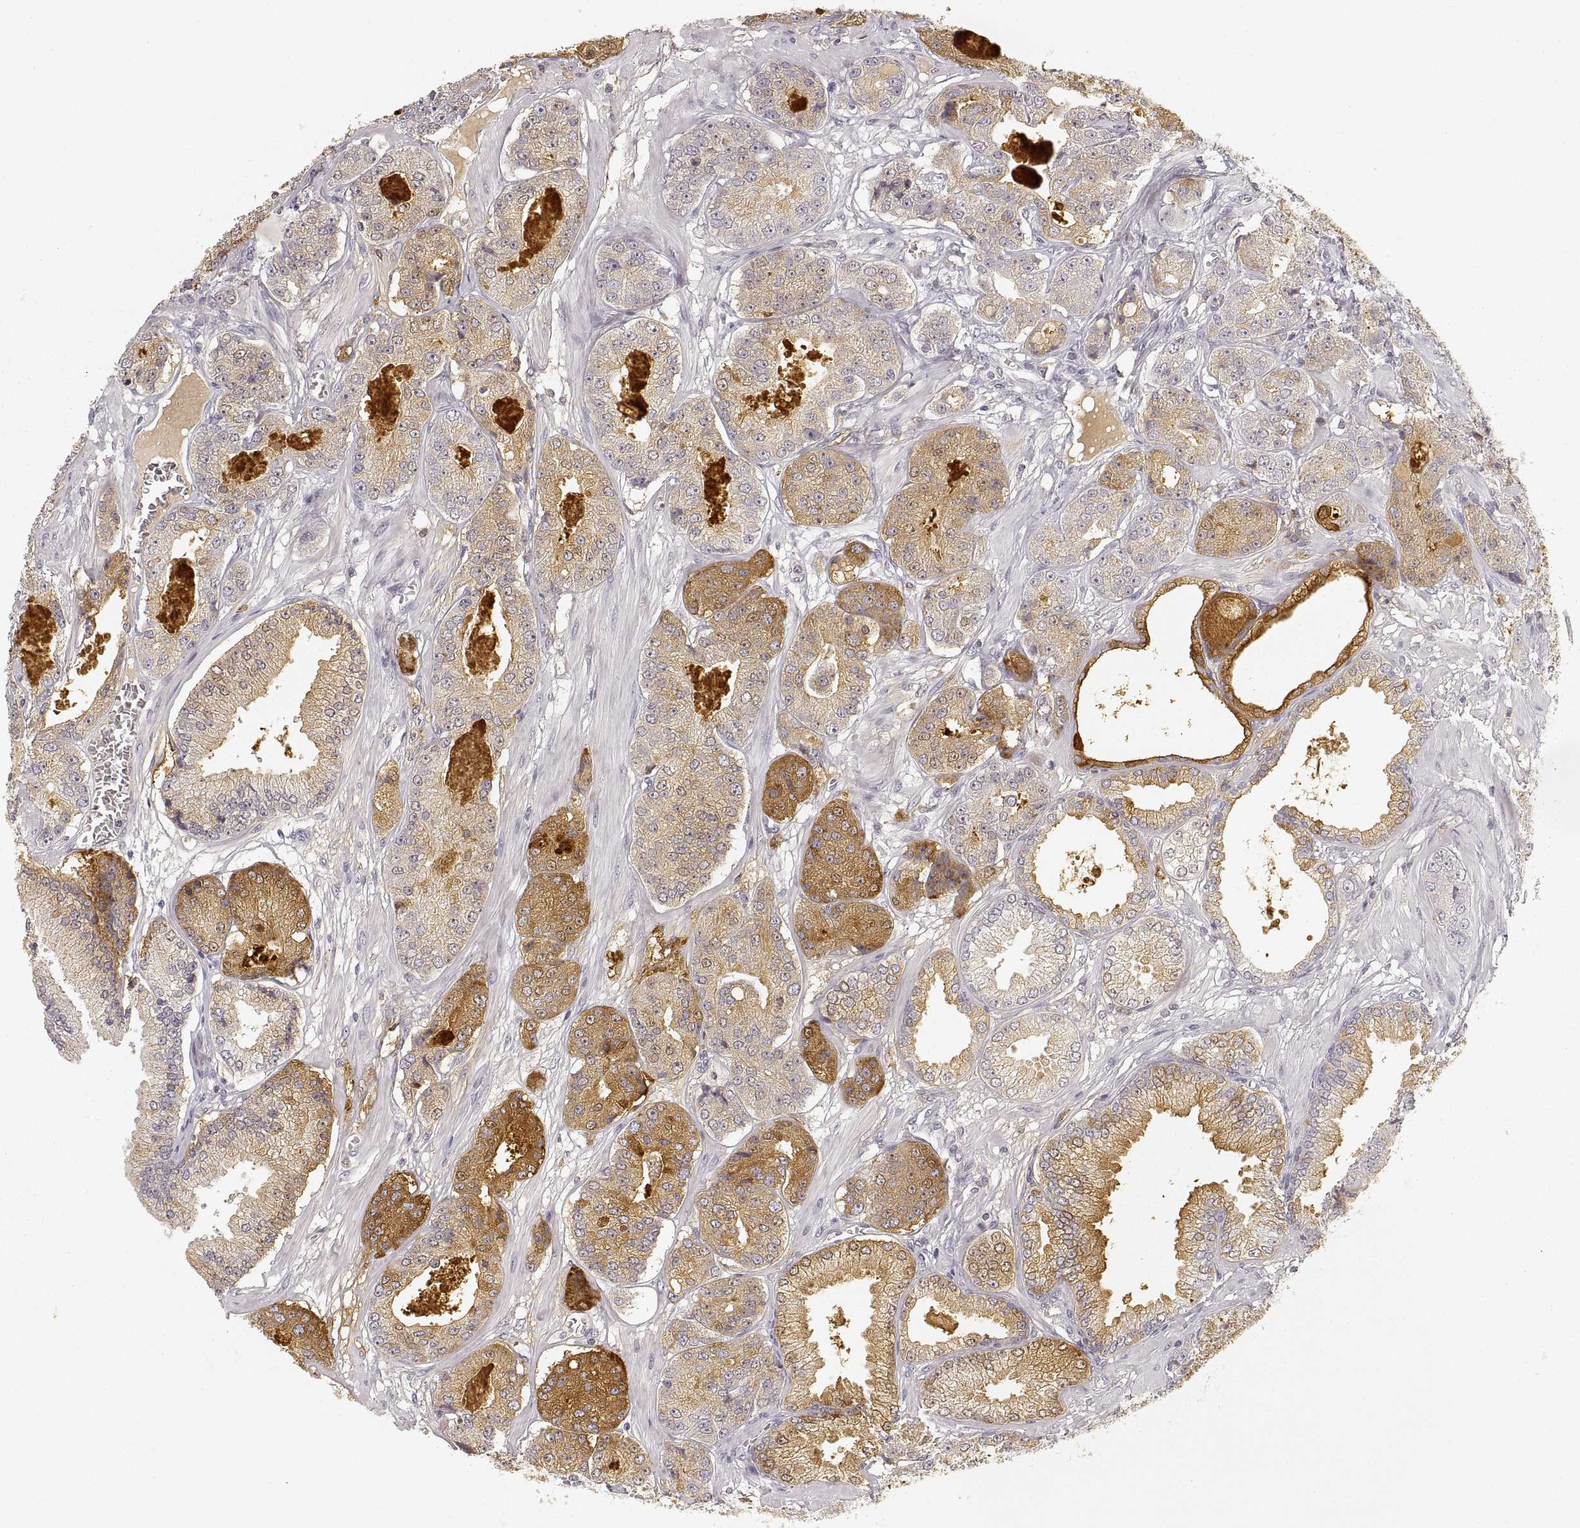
{"staining": {"intensity": "moderate", "quantity": "25%-75%", "location": "cytoplasmic/membranous"}, "tissue": "prostate cancer", "cell_type": "Tumor cells", "image_type": "cancer", "snomed": [{"axis": "morphology", "description": "Adenocarcinoma, NOS"}, {"axis": "topography", "description": "Prostate"}], "caption": "Prostate cancer stained with a brown dye demonstrates moderate cytoplasmic/membranous positive positivity in approximately 25%-75% of tumor cells.", "gene": "RUNDC3A", "patient": {"sex": "male", "age": 64}}